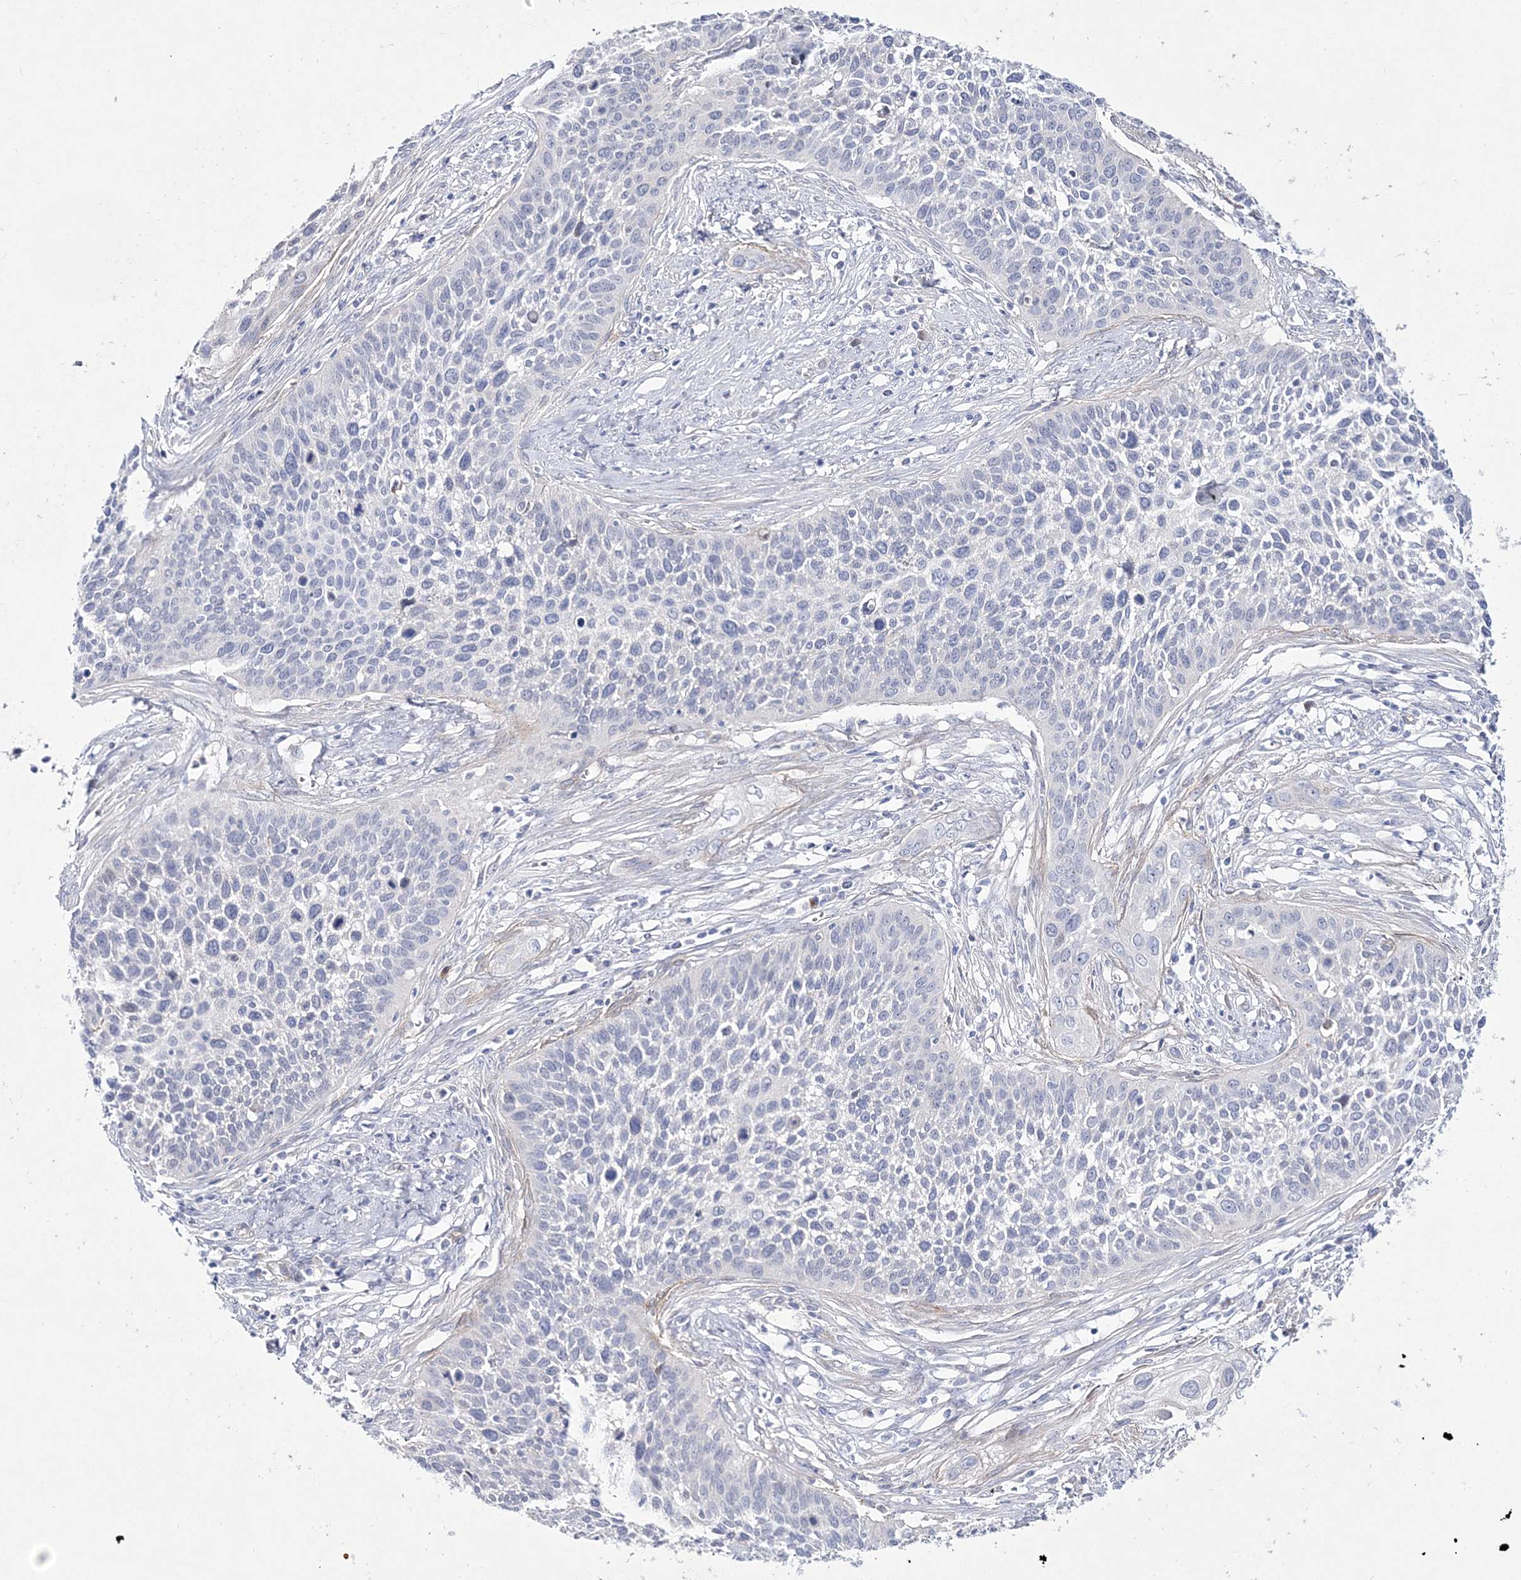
{"staining": {"intensity": "negative", "quantity": "none", "location": "none"}, "tissue": "cervical cancer", "cell_type": "Tumor cells", "image_type": "cancer", "snomed": [{"axis": "morphology", "description": "Squamous cell carcinoma, NOS"}, {"axis": "topography", "description": "Cervix"}], "caption": "This is an IHC histopathology image of human cervical cancer. There is no staining in tumor cells.", "gene": "ANO1", "patient": {"sex": "female", "age": 34}}